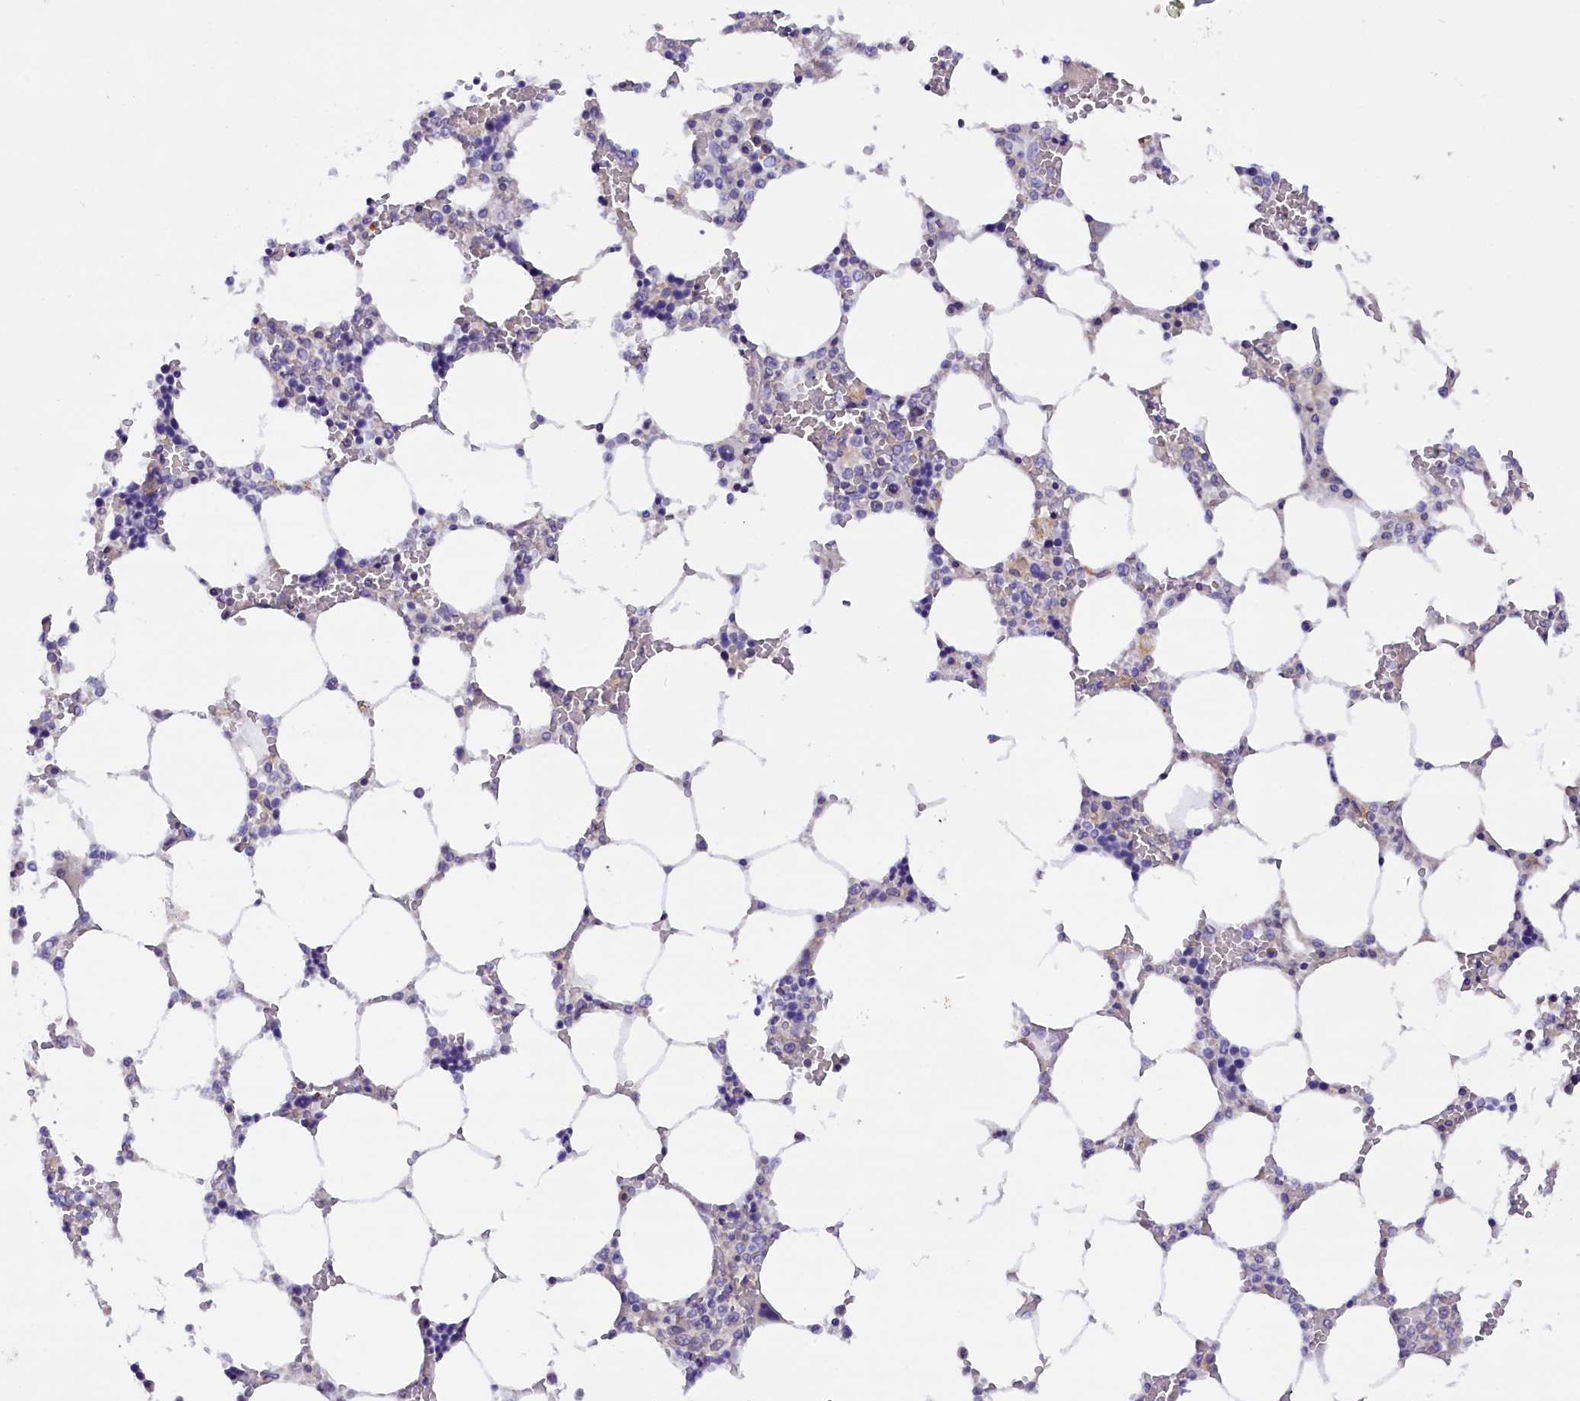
{"staining": {"intensity": "negative", "quantity": "none", "location": "none"}, "tissue": "bone marrow", "cell_type": "Hematopoietic cells", "image_type": "normal", "snomed": [{"axis": "morphology", "description": "Normal tissue, NOS"}, {"axis": "topography", "description": "Bone marrow"}], "caption": "Immunohistochemistry (IHC) micrograph of unremarkable bone marrow stained for a protein (brown), which demonstrates no positivity in hematopoietic cells. (Brightfield microscopy of DAB IHC at high magnification).", "gene": "RTTN", "patient": {"sex": "male", "age": 64}}